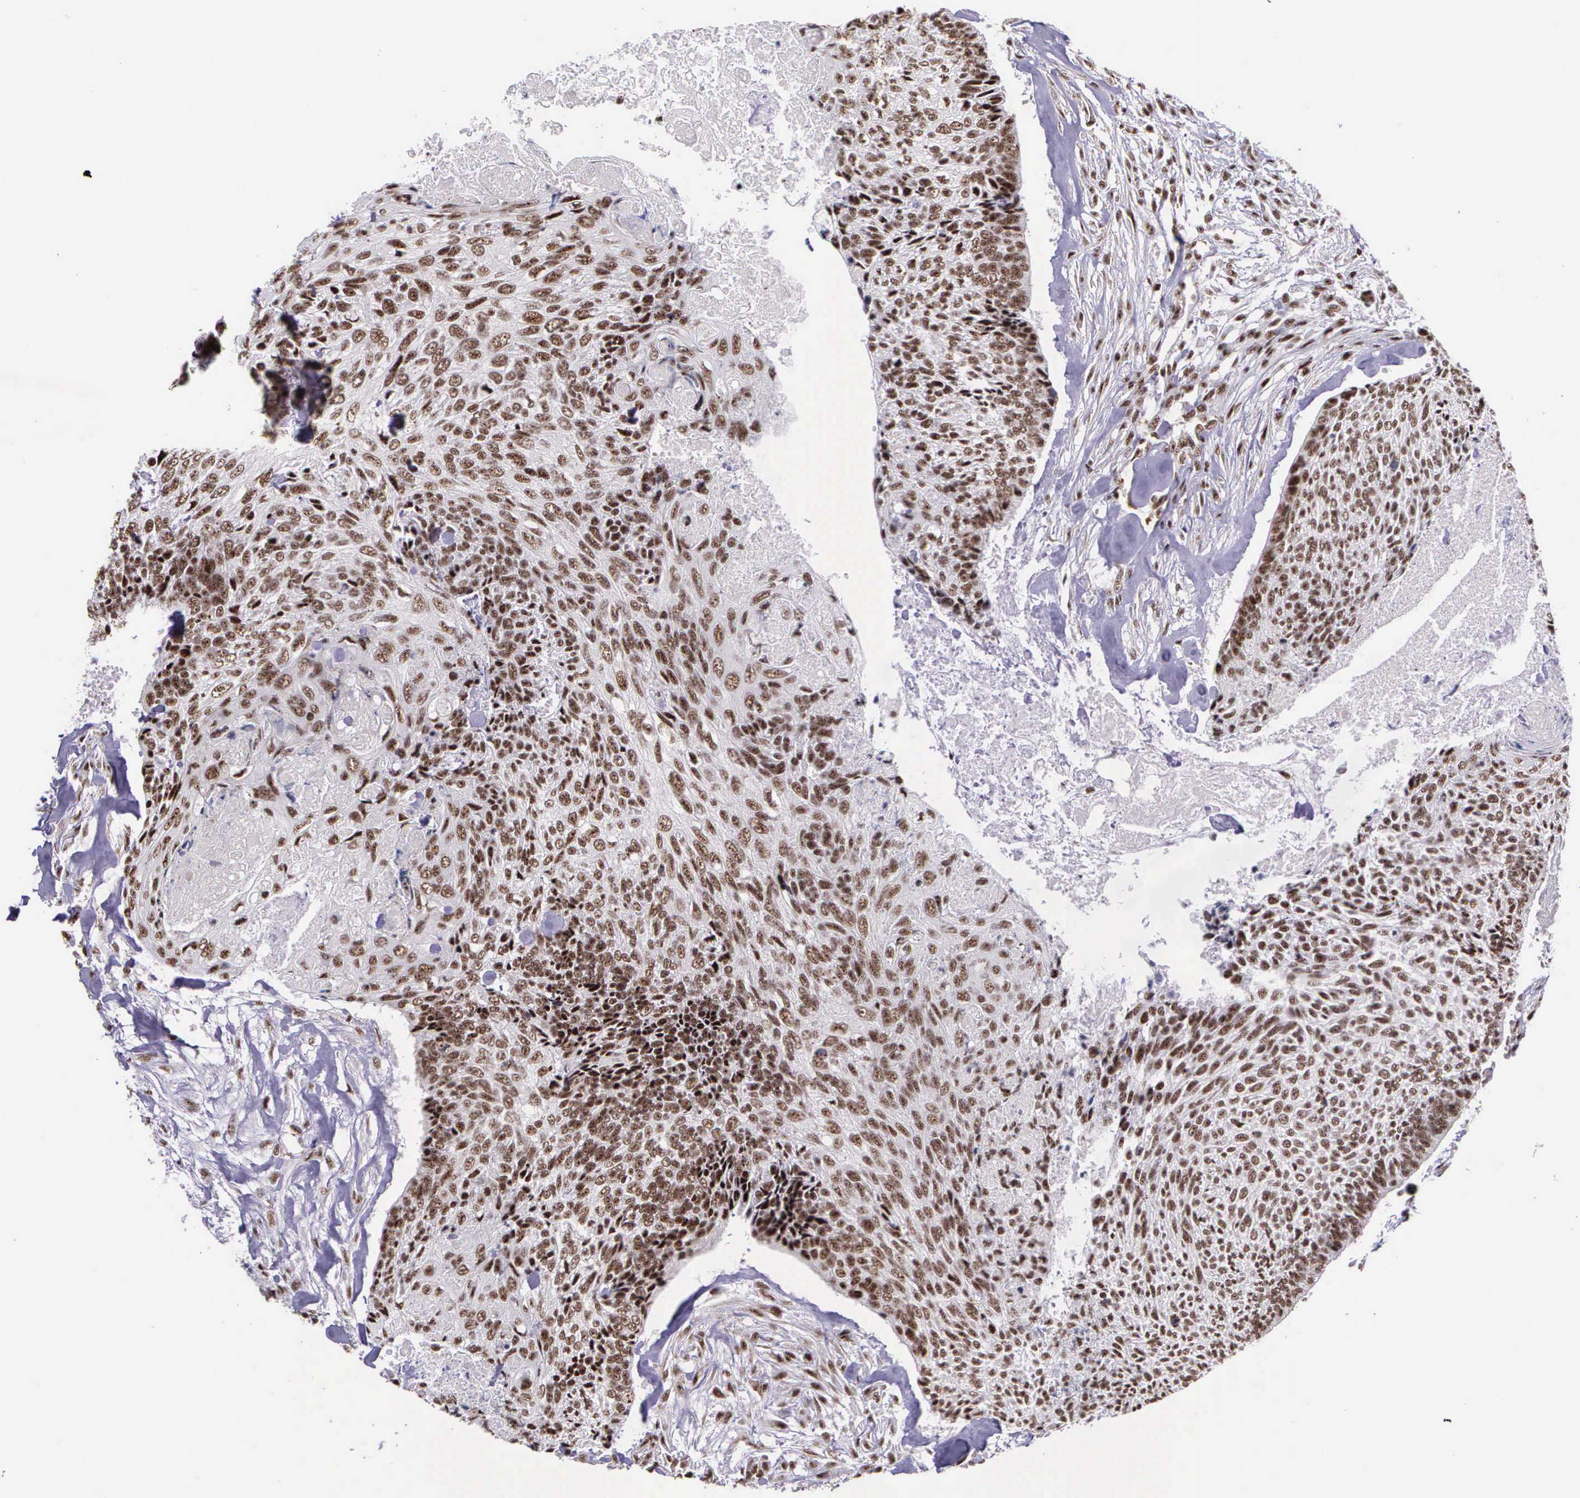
{"staining": {"intensity": "weak", "quantity": ">75%", "location": "nuclear"}, "tissue": "head and neck cancer", "cell_type": "Tumor cells", "image_type": "cancer", "snomed": [{"axis": "morphology", "description": "Squamous cell carcinoma, NOS"}, {"axis": "topography", "description": "Salivary gland"}, {"axis": "topography", "description": "Head-Neck"}], "caption": "The micrograph displays staining of head and neck cancer (squamous cell carcinoma), revealing weak nuclear protein staining (brown color) within tumor cells. Nuclei are stained in blue.", "gene": "FAM47A", "patient": {"sex": "male", "age": 70}}